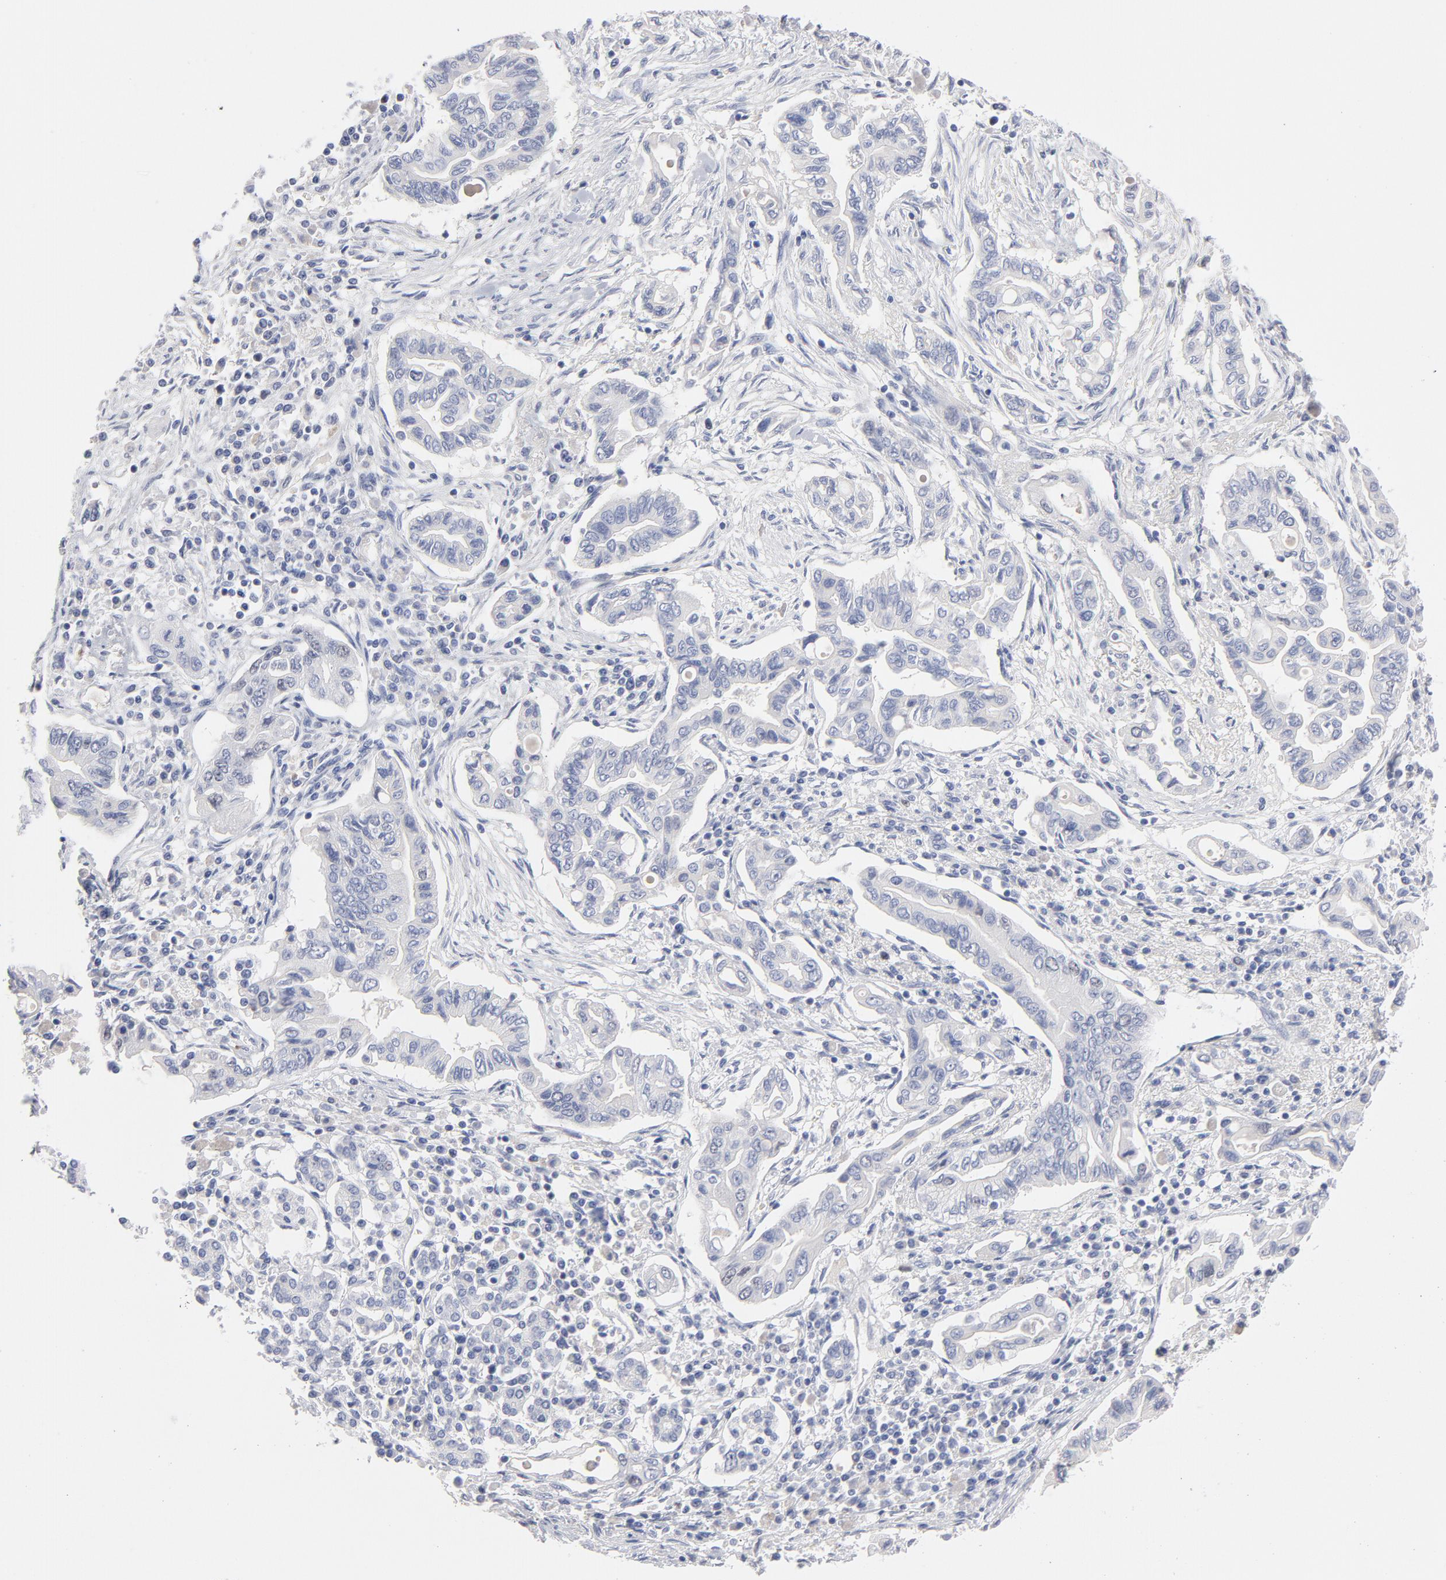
{"staining": {"intensity": "negative", "quantity": "none", "location": "none"}, "tissue": "pancreatic cancer", "cell_type": "Tumor cells", "image_type": "cancer", "snomed": [{"axis": "morphology", "description": "Adenocarcinoma, NOS"}, {"axis": "topography", "description": "Pancreas"}], "caption": "This micrograph is of pancreatic cancer stained with immunohistochemistry (IHC) to label a protein in brown with the nuclei are counter-stained blue. There is no positivity in tumor cells. (Brightfield microscopy of DAB immunohistochemistry (IHC) at high magnification).", "gene": "MCM7", "patient": {"sex": "female", "age": 57}}